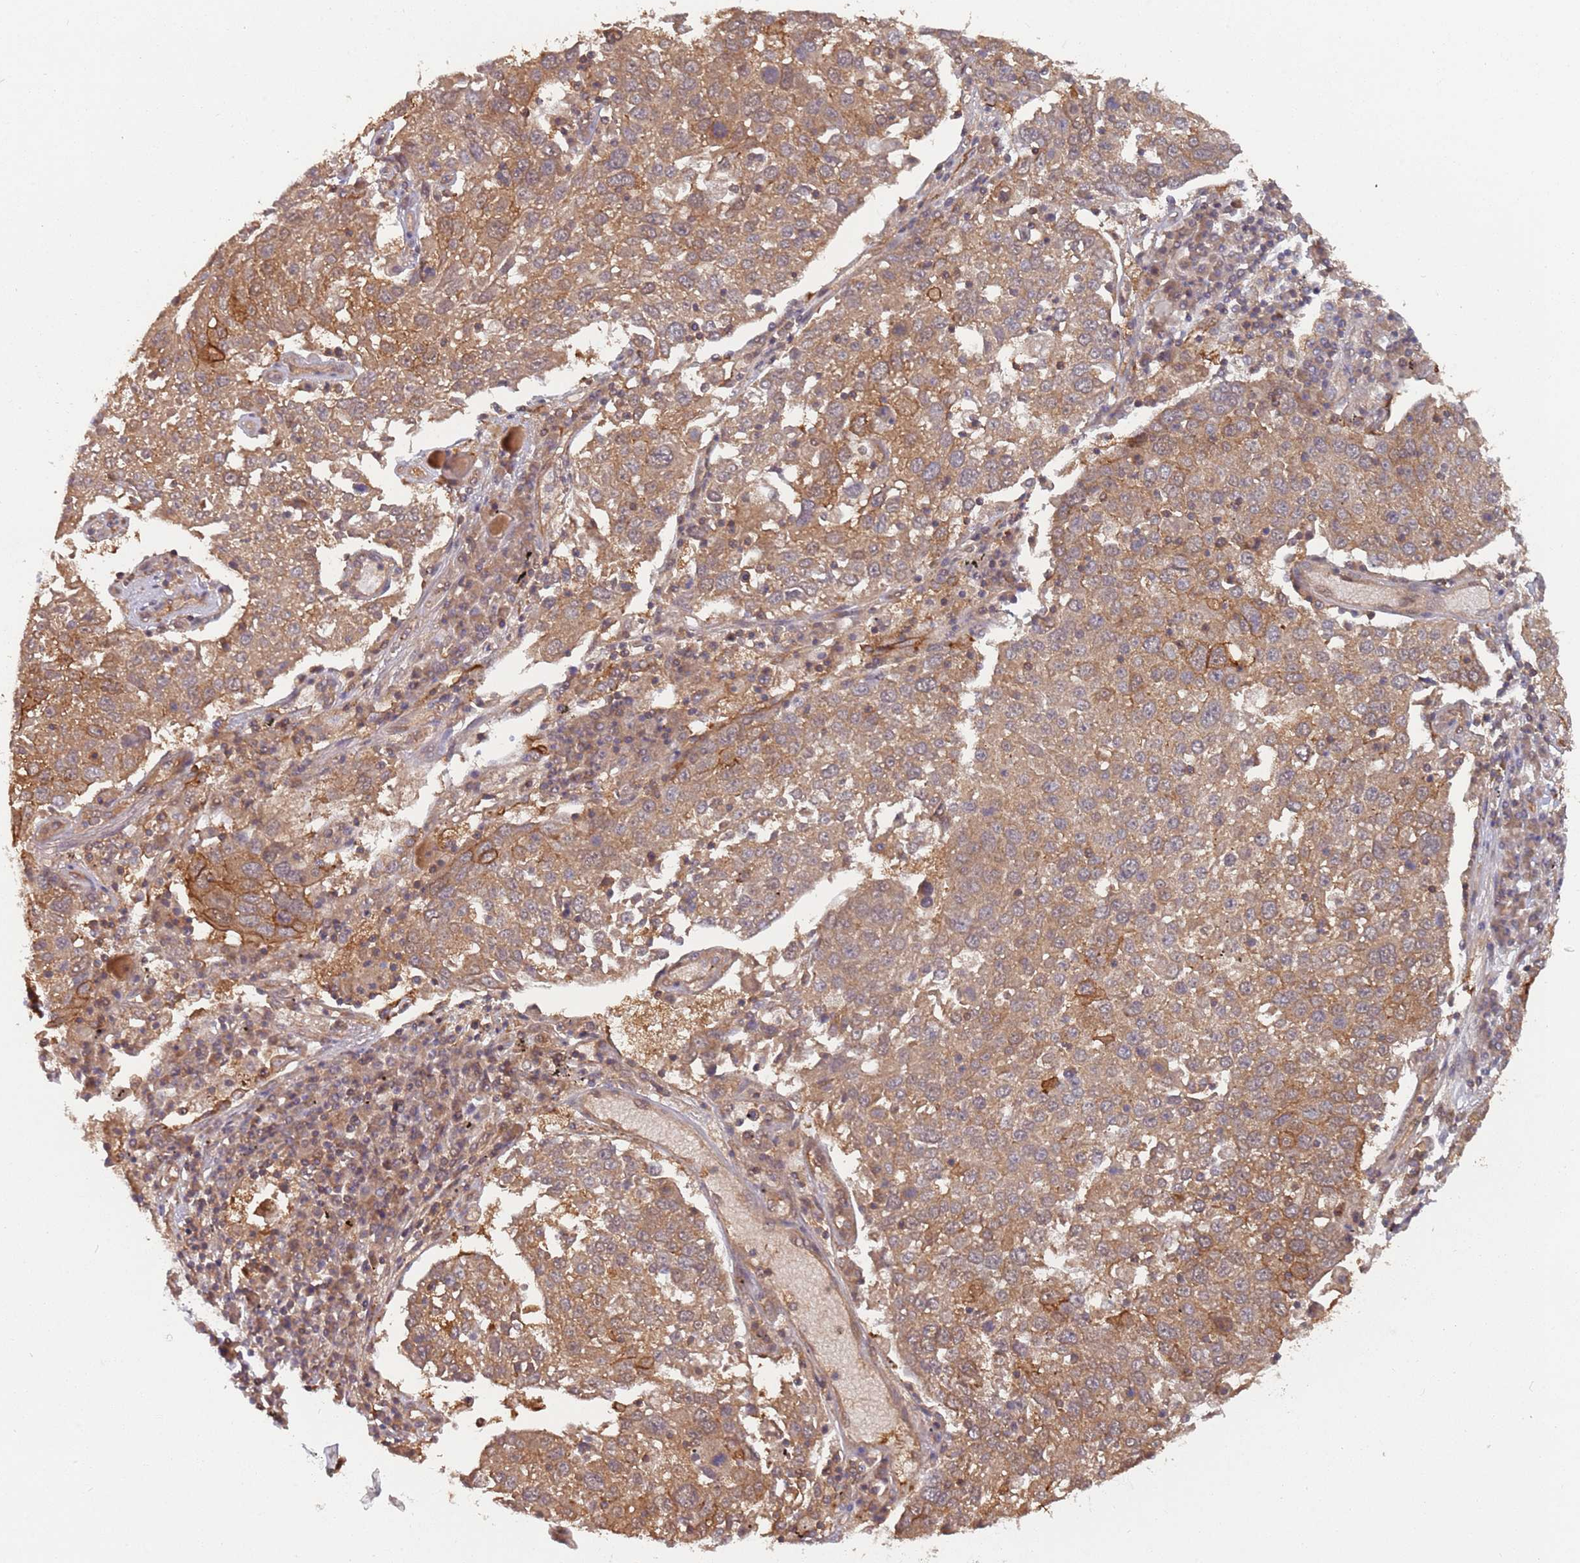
{"staining": {"intensity": "moderate", "quantity": ">75%", "location": "cytoplasmic/membranous"}, "tissue": "lung cancer", "cell_type": "Tumor cells", "image_type": "cancer", "snomed": [{"axis": "morphology", "description": "Squamous cell carcinoma, NOS"}, {"axis": "topography", "description": "Lung"}], "caption": "A histopathology image of squamous cell carcinoma (lung) stained for a protein reveals moderate cytoplasmic/membranous brown staining in tumor cells.", "gene": "GSDMD", "patient": {"sex": "male", "age": 65}}